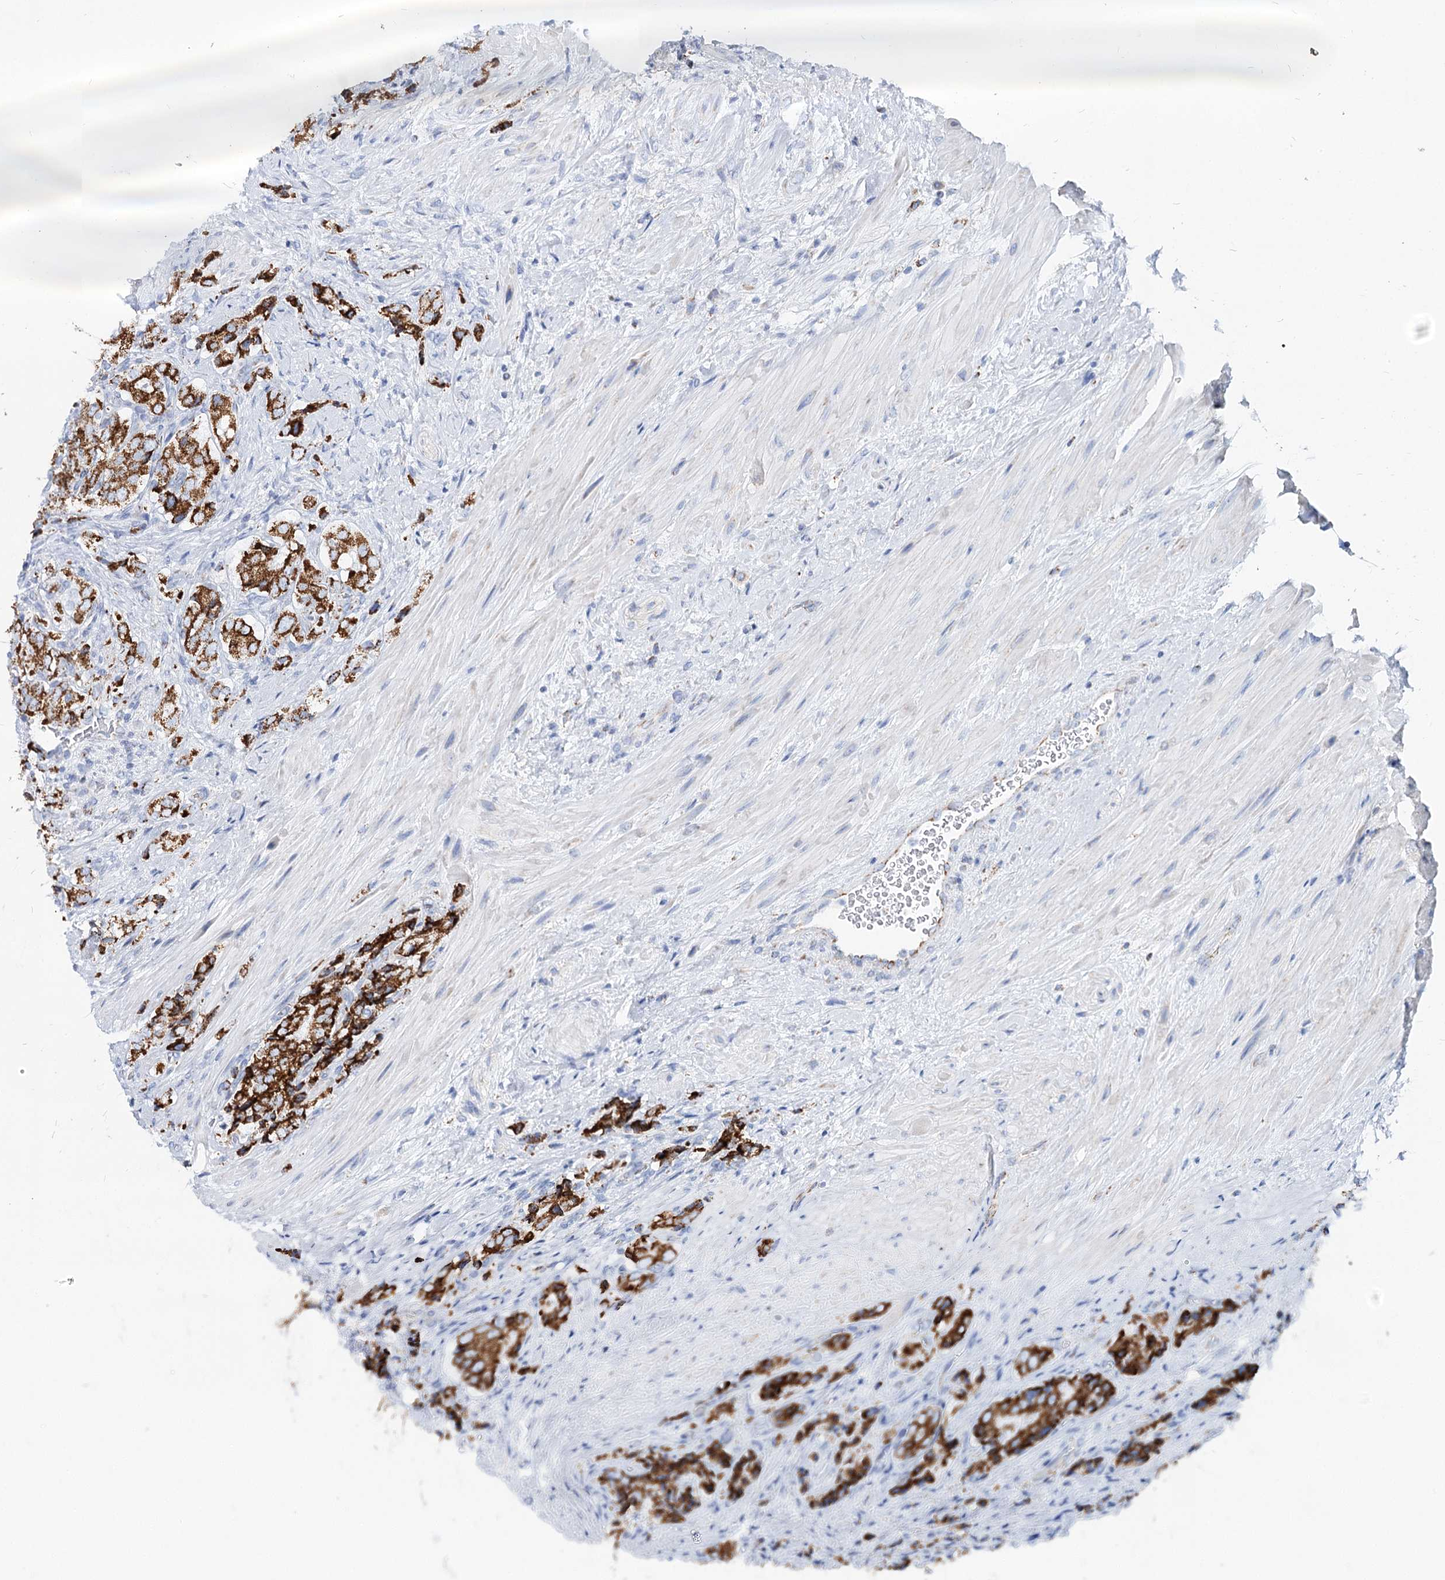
{"staining": {"intensity": "strong", "quantity": ">75%", "location": "cytoplasmic/membranous"}, "tissue": "prostate cancer", "cell_type": "Tumor cells", "image_type": "cancer", "snomed": [{"axis": "morphology", "description": "Adenocarcinoma, High grade"}, {"axis": "topography", "description": "Prostate"}], "caption": "Approximately >75% of tumor cells in prostate cancer show strong cytoplasmic/membranous protein expression as visualized by brown immunohistochemical staining.", "gene": "MCCC2", "patient": {"sex": "male", "age": 65}}